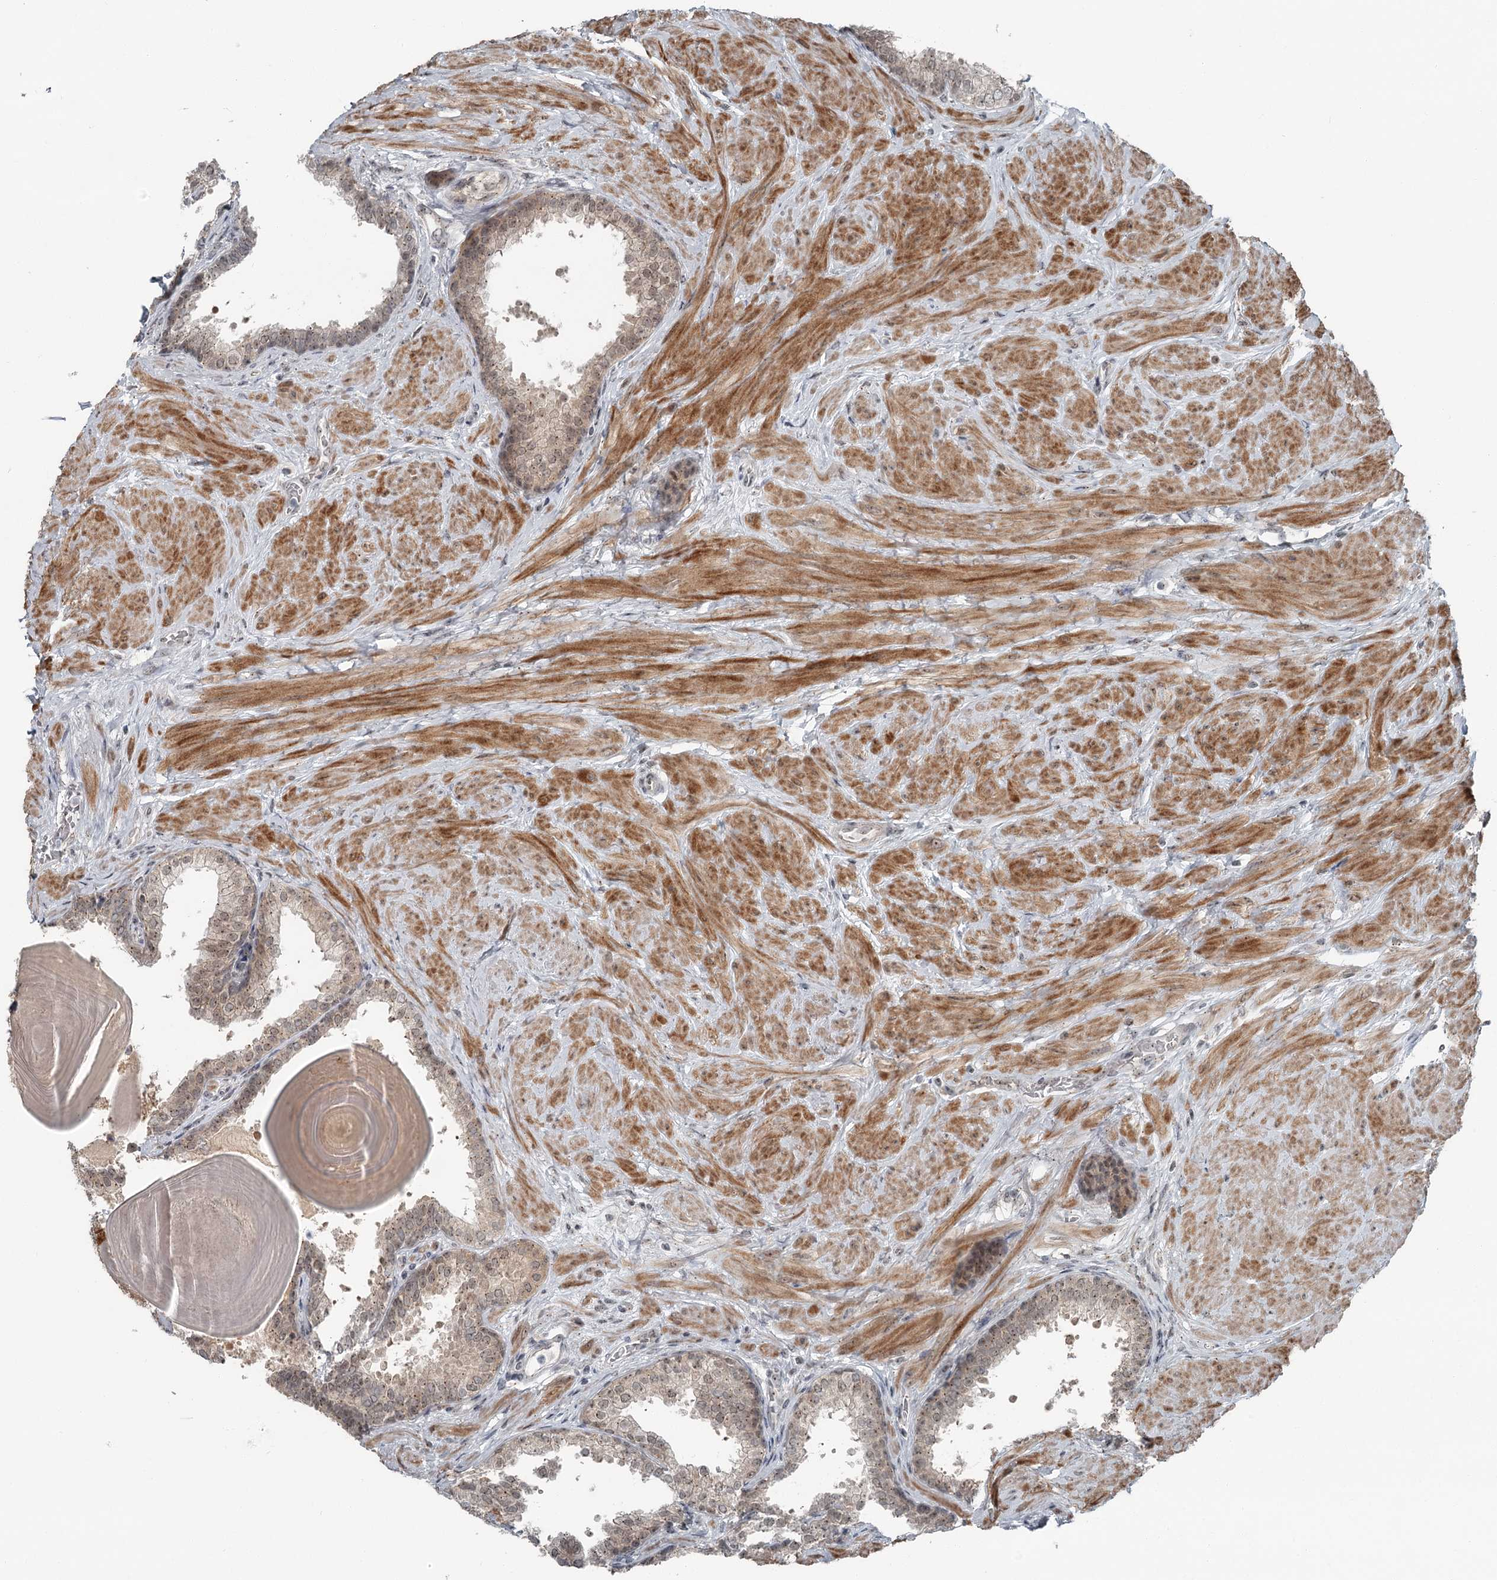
{"staining": {"intensity": "moderate", "quantity": "<25%", "location": "nuclear"}, "tissue": "prostate", "cell_type": "Glandular cells", "image_type": "normal", "snomed": [{"axis": "morphology", "description": "Normal tissue, NOS"}, {"axis": "topography", "description": "Prostate"}], "caption": "Immunohistochemistry (IHC) photomicrograph of normal prostate: prostate stained using immunohistochemistry (IHC) displays low levels of moderate protein expression localized specifically in the nuclear of glandular cells, appearing as a nuclear brown color.", "gene": "EXOSC1", "patient": {"sex": "male", "age": 48}}